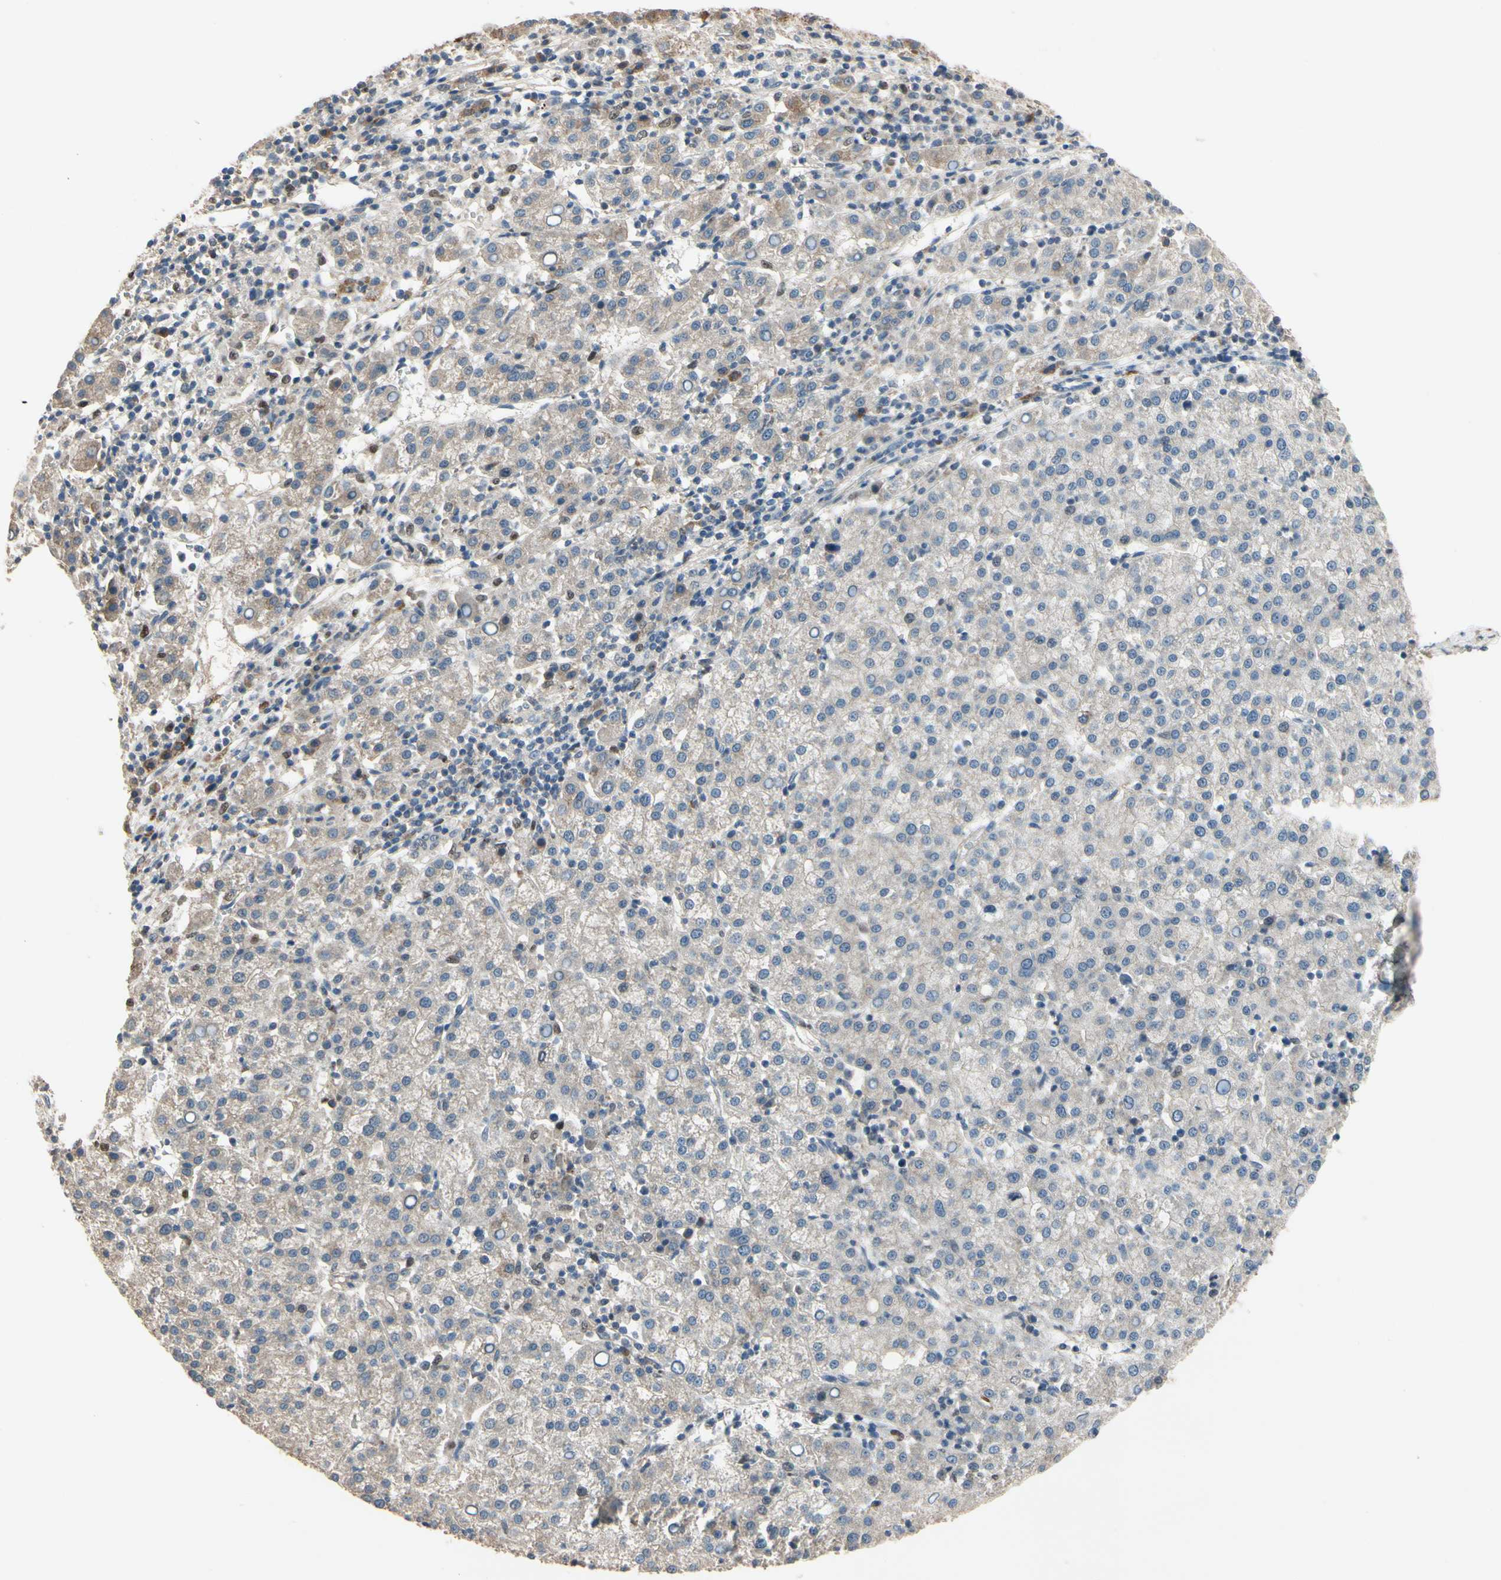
{"staining": {"intensity": "moderate", "quantity": "<25%", "location": "cytoplasmic/membranous"}, "tissue": "liver cancer", "cell_type": "Tumor cells", "image_type": "cancer", "snomed": [{"axis": "morphology", "description": "Carcinoma, Hepatocellular, NOS"}, {"axis": "topography", "description": "Liver"}], "caption": "Immunohistochemistry (IHC) of human hepatocellular carcinoma (liver) exhibits low levels of moderate cytoplasmic/membranous staining in approximately <25% of tumor cells.", "gene": "CGREF1", "patient": {"sex": "female", "age": 58}}